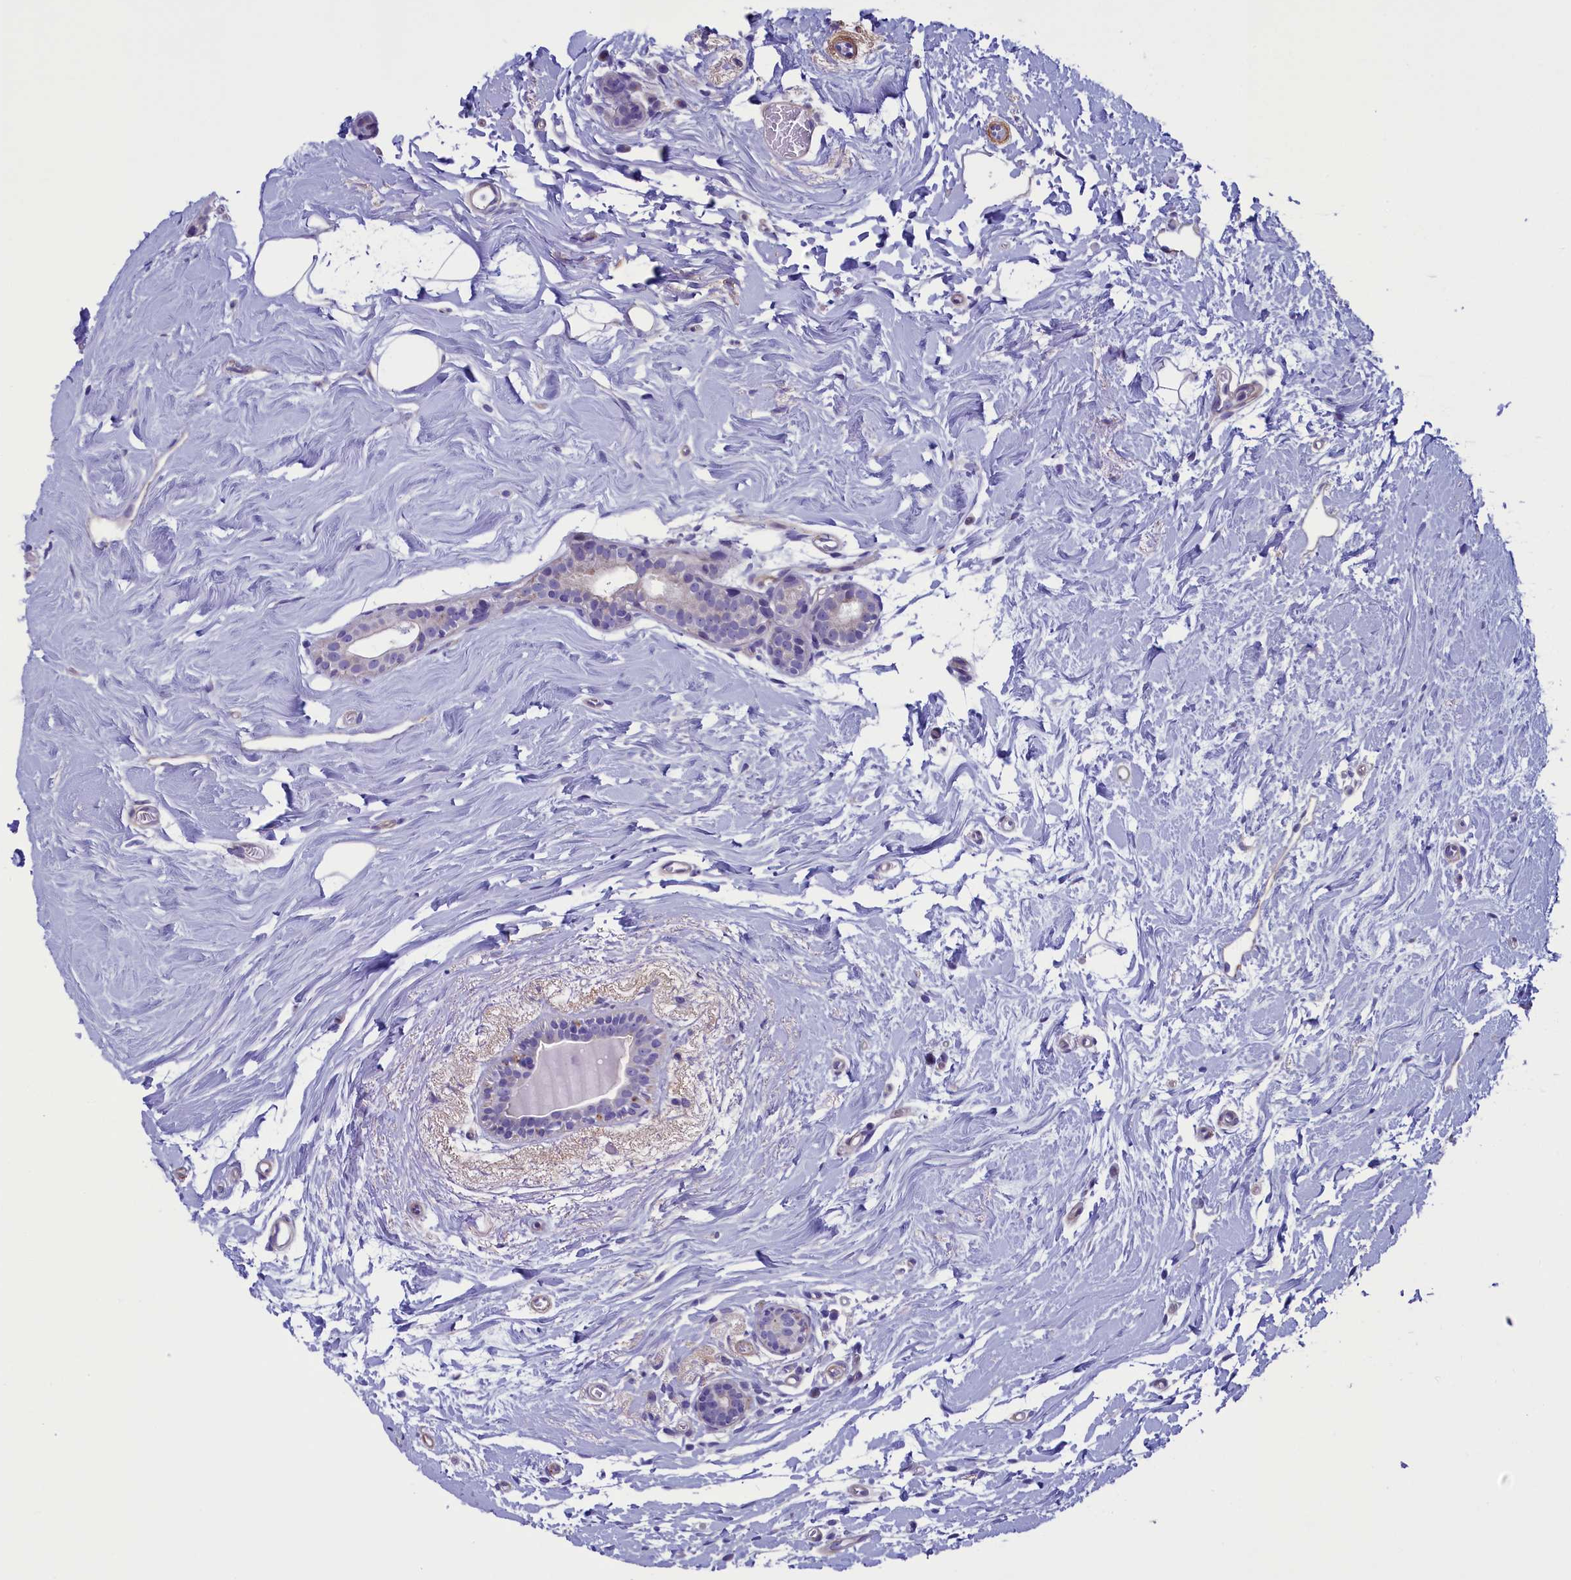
{"staining": {"intensity": "negative", "quantity": "none", "location": "none"}, "tissue": "breast cancer", "cell_type": "Tumor cells", "image_type": "cancer", "snomed": [{"axis": "morphology", "description": "Normal tissue, NOS"}, {"axis": "morphology", "description": "Duct carcinoma"}, {"axis": "topography", "description": "Breast"}], "caption": "Immunohistochemical staining of human intraductal carcinoma (breast) shows no significant expression in tumor cells.", "gene": "LOXL1", "patient": {"sex": "female", "age": 62}}